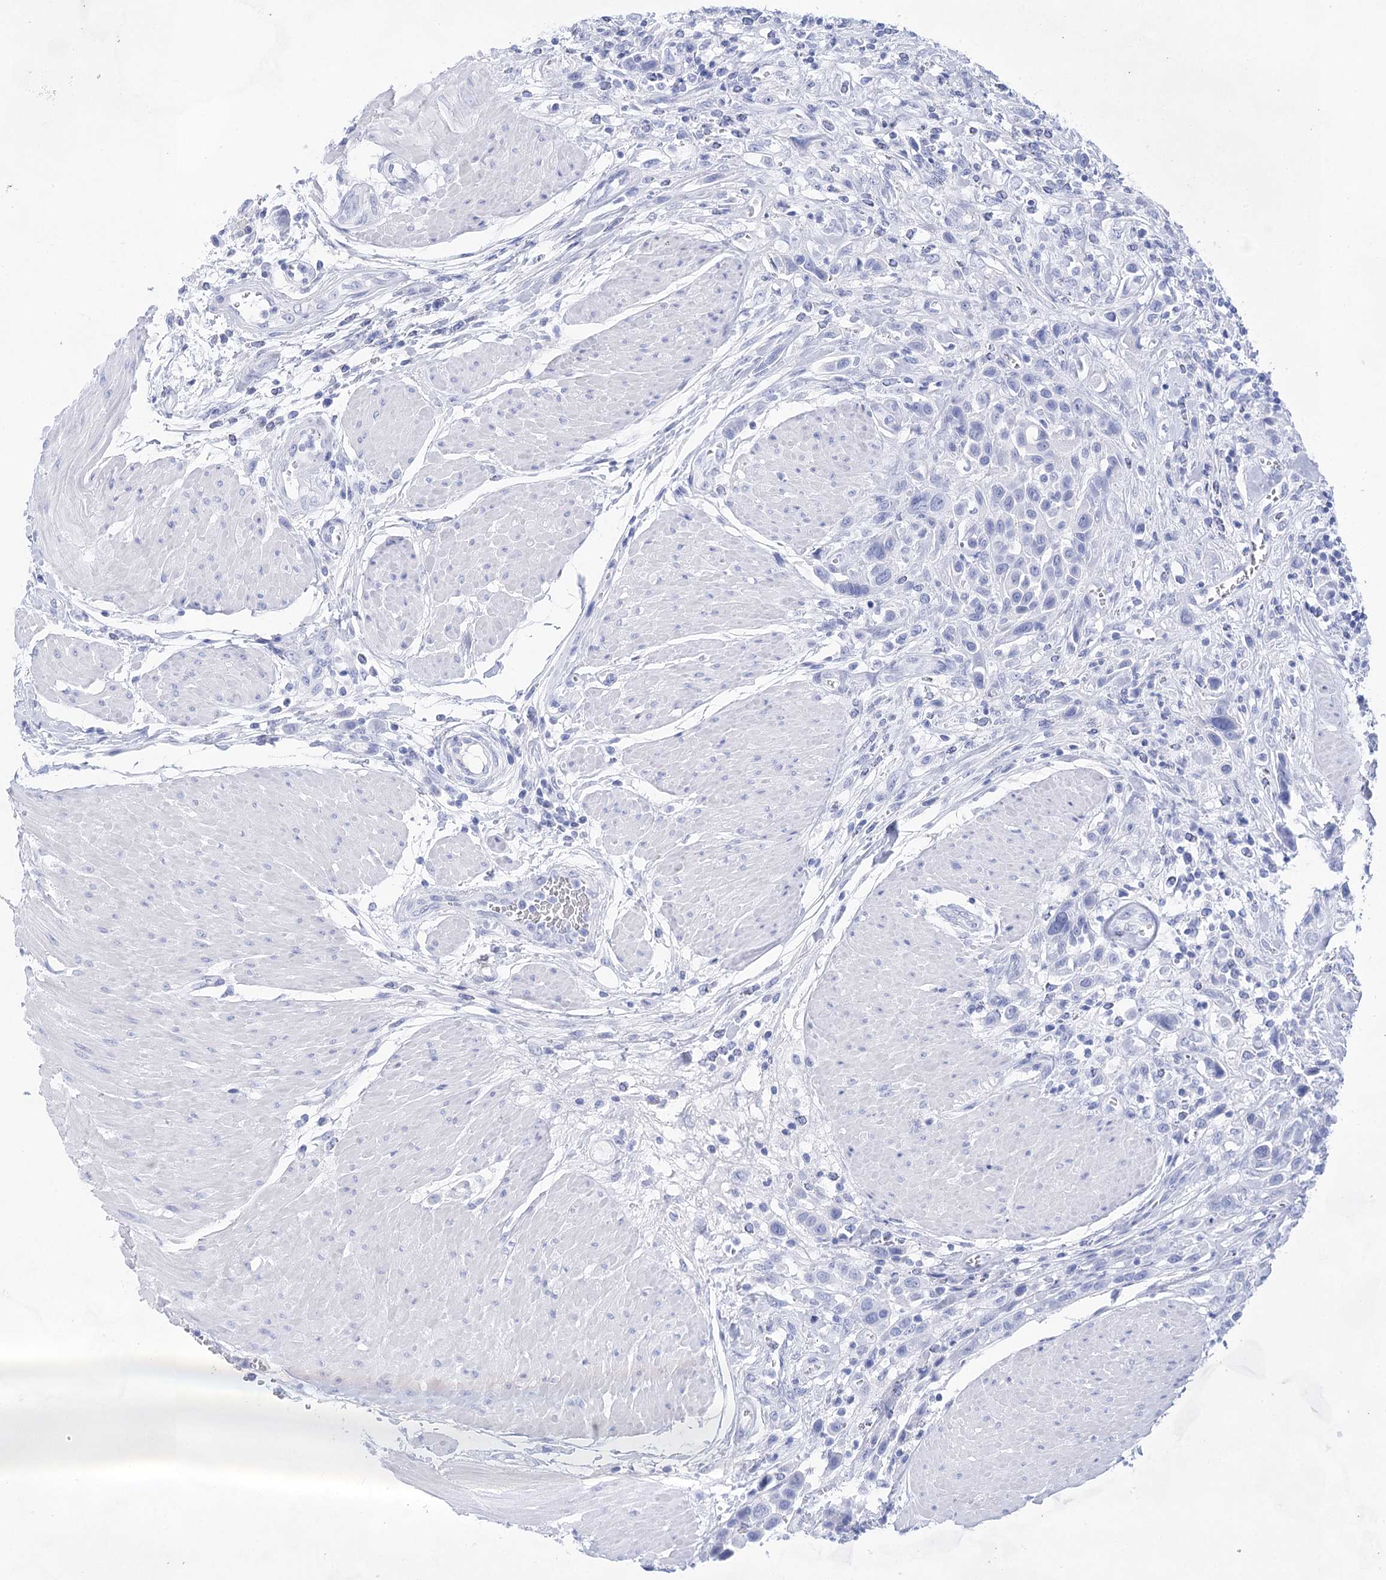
{"staining": {"intensity": "negative", "quantity": "none", "location": "none"}, "tissue": "urothelial cancer", "cell_type": "Tumor cells", "image_type": "cancer", "snomed": [{"axis": "morphology", "description": "Urothelial carcinoma, High grade"}, {"axis": "topography", "description": "Urinary bladder"}], "caption": "This is a image of immunohistochemistry staining of urothelial carcinoma (high-grade), which shows no positivity in tumor cells.", "gene": "LALBA", "patient": {"sex": "male", "age": 50}}